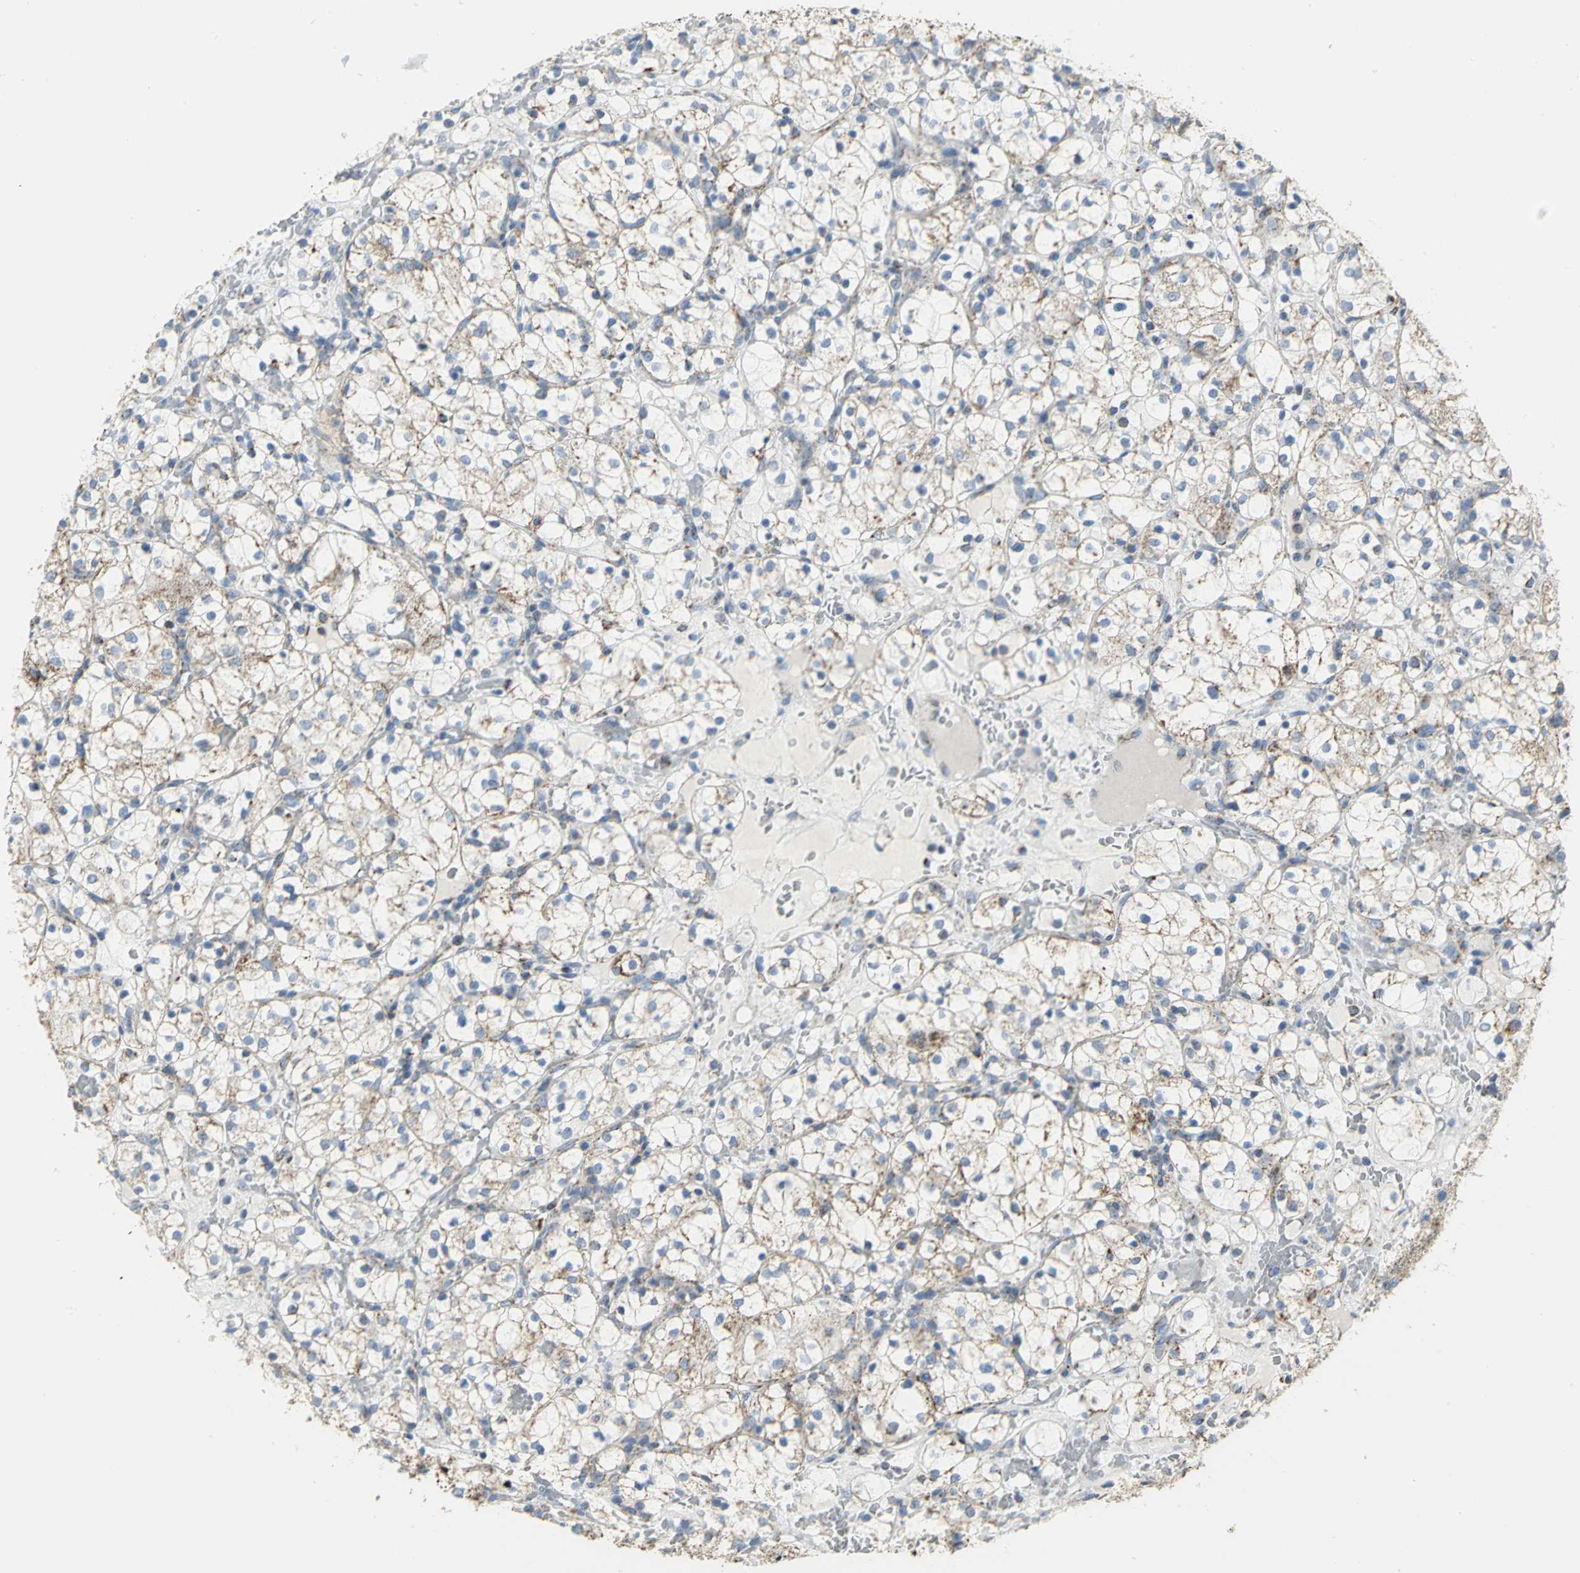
{"staining": {"intensity": "weak", "quantity": "<25%", "location": "cytoplasmic/membranous"}, "tissue": "renal cancer", "cell_type": "Tumor cells", "image_type": "cancer", "snomed": [{"axis": "morphology", "description": "Adenocarcinoma, NOS"}, {"axis": "topography", "description": "Kidney"}], "caption": "Adenocarcinoma (renal) stained for a protein using immunohistochemistry displays no staining tumor cells.", "gene": "NTRK1", "patient": {"sex": "female", "age": 60}}